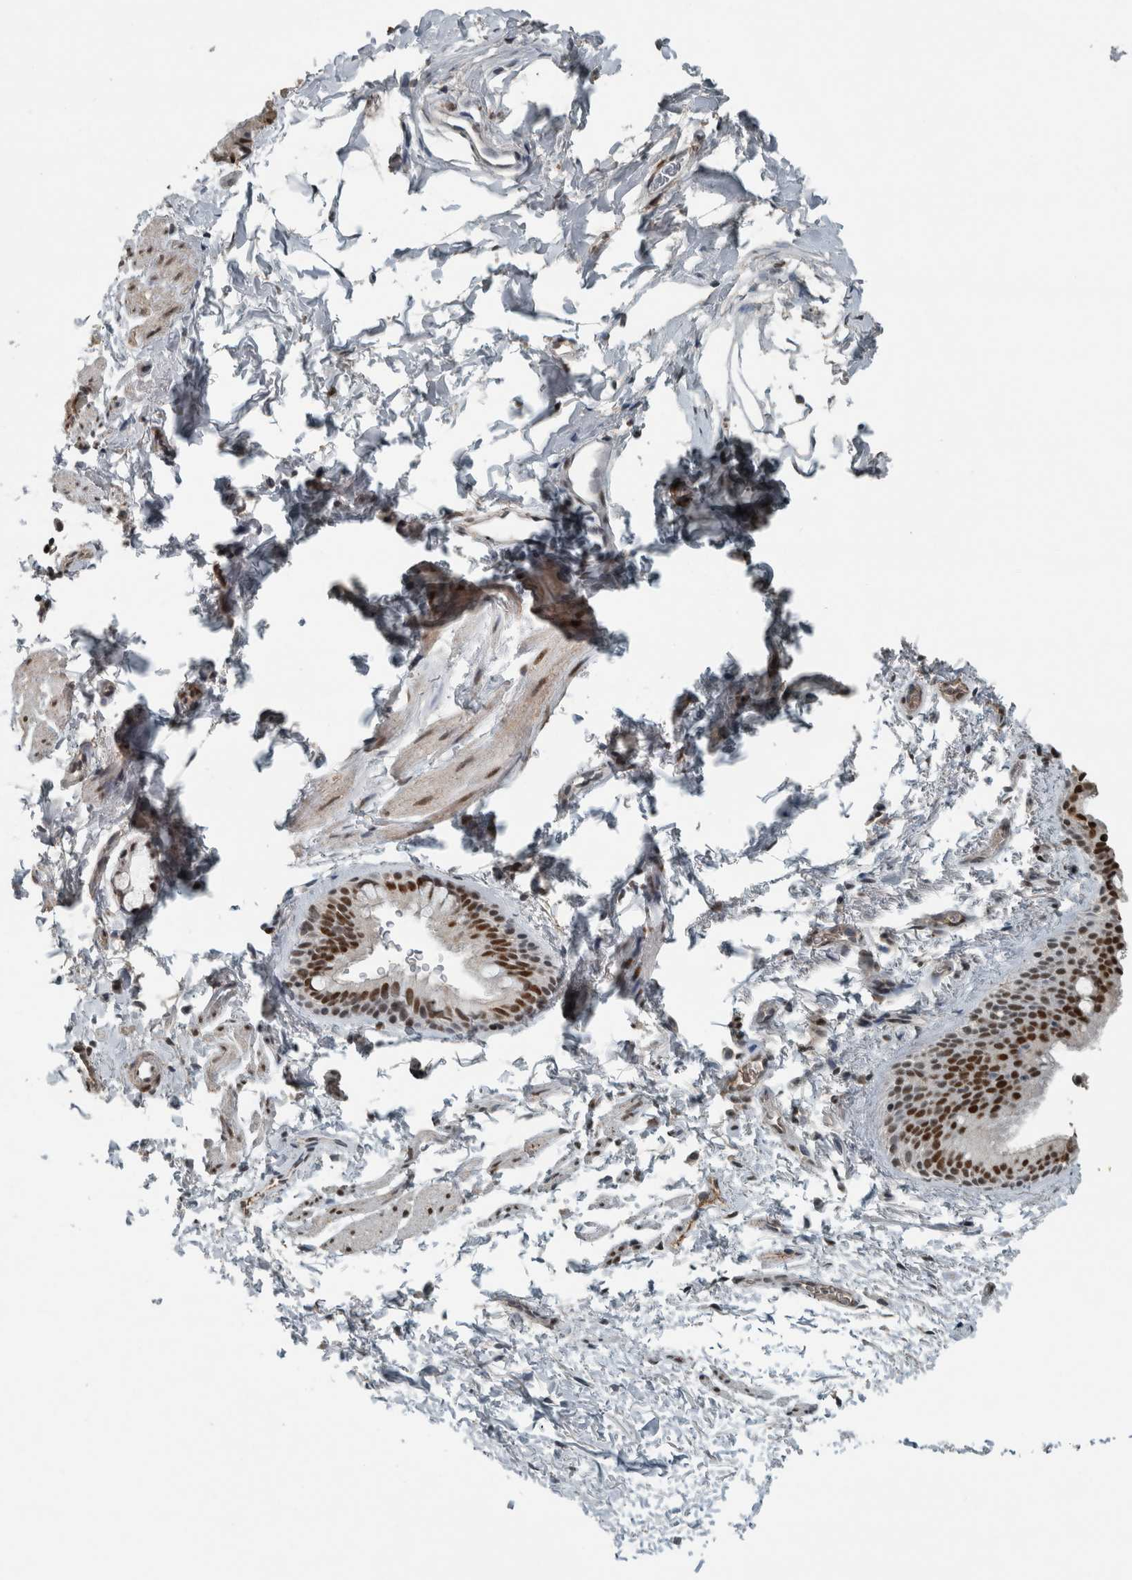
{"staining": {"intensity": "strong", "quantity": ">75%", "location": "nuclear"}, "tissue": "bronchus", "cell_type": "Respiratory epithelial cells", "image_type": "normal", "snomed": [{"axis": "morphology", "description": "Normal tissue, NOS"}, {"axis": "topography", "description": "Cartilage tissue"}, {"axis": "topography", "description": "Bronchus"}, {"axis": "topography", "description": "Lung"}], "caption": "High-magnification brightfield microscopy of benign bronchus stained with DAB (3,3'-diaminobenzidine) (brown) and counterstained with hematoxylin (blue). respiratory epithelial cells exhibit strong nuclear expression is present in approximately>75% of cells.", "gene": "ZNF24", "patient": {"sex": "male", "age": 64}}